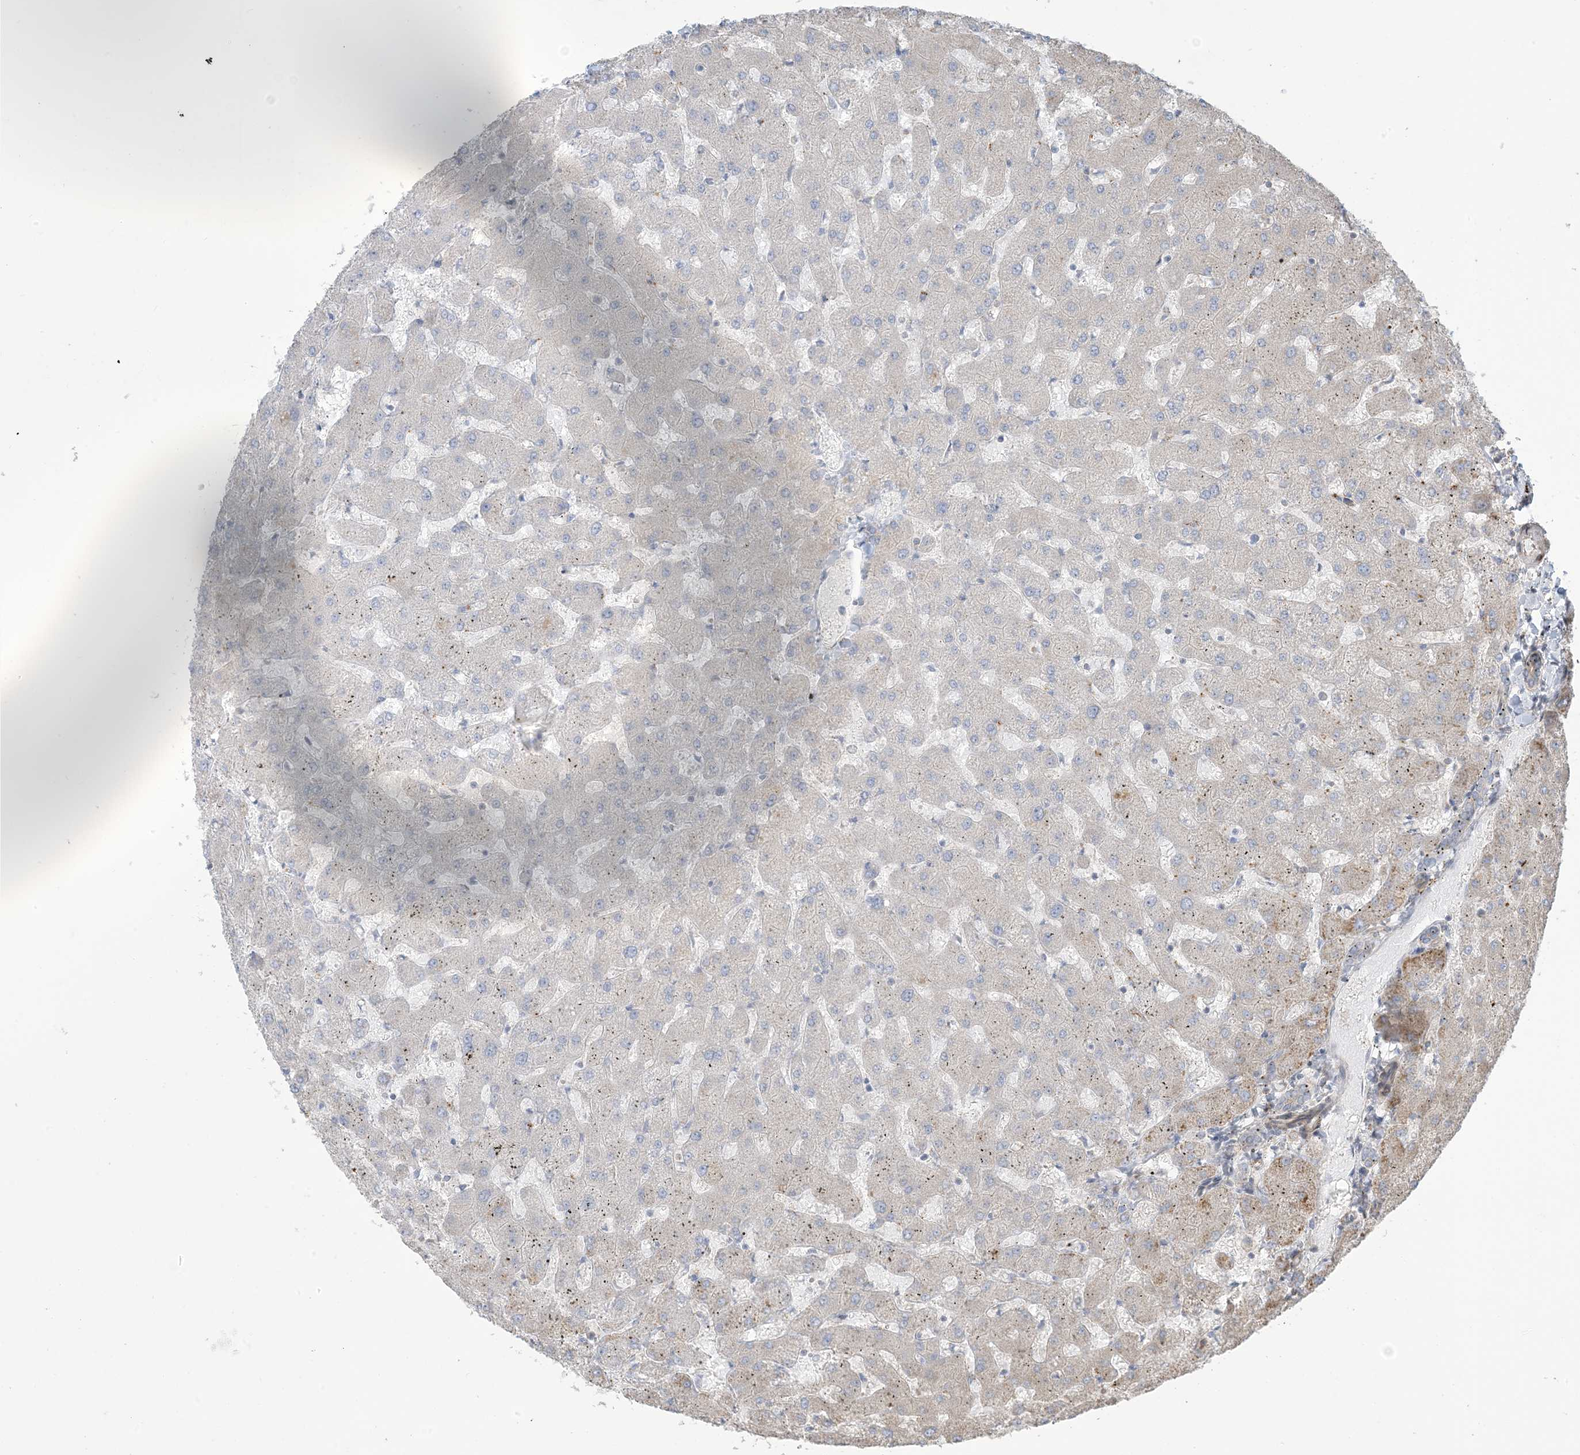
{"staining": {"intensity": "weak", "quantity": "<25%", "location": "cytoplasmic/membranous"}, "tissue": "liver", "cell_type": "Cholangiocytes", "image_type": "normal", "snomed": [{"axis": "morphology", "description": "Normal tissue, NOS"}, {"axis": "topography", "description": "Liver"}], "caption": "DAB immunohistochemical staining of normal liver reveals no significant expression in cholangiocytes. Nuclei are stained in blue.", "gene": "KLHL18", "patient": {"sex": "female", "age": 63}}